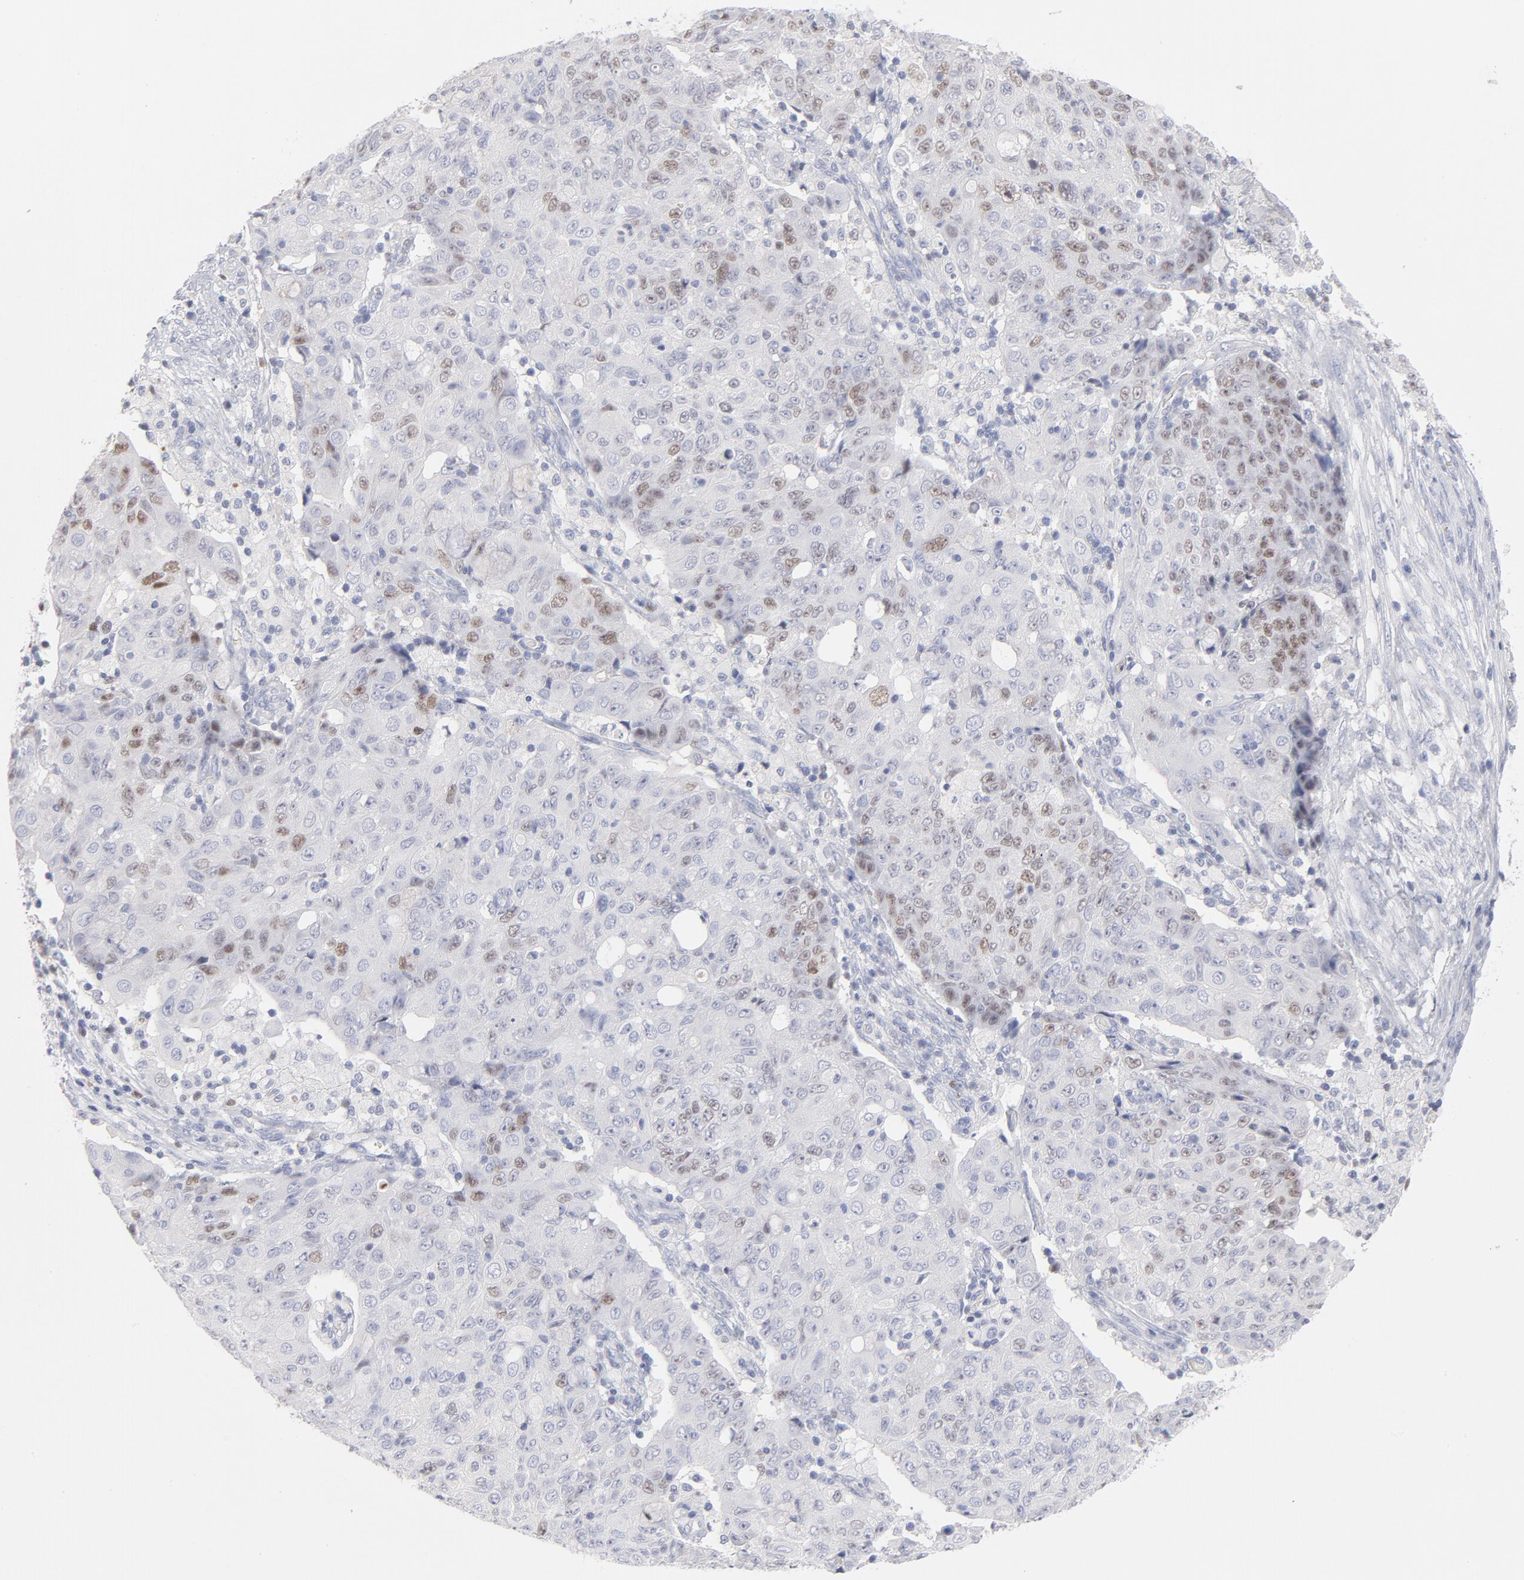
{"staining": {"intensity": "moderate", "quantity": "<25%", "location": "nuclear"}, "tissue": "ovarian cancer", "cell_type": "Tumor cells", "image_type": "cancer", "snomed": [{"axis": "morphology", "description": "Carcinoma, endometroid"}, {"axis": "topography", "description": "Ovary"}], "caption": "Ovarian cancer (endometroid carcinoma) stained with a brown dye reveals moderate nuclear positive expression in about <25% of tumor cells.", "gene": "MCM7", "patient": {"sex": "female", "age": 42}}